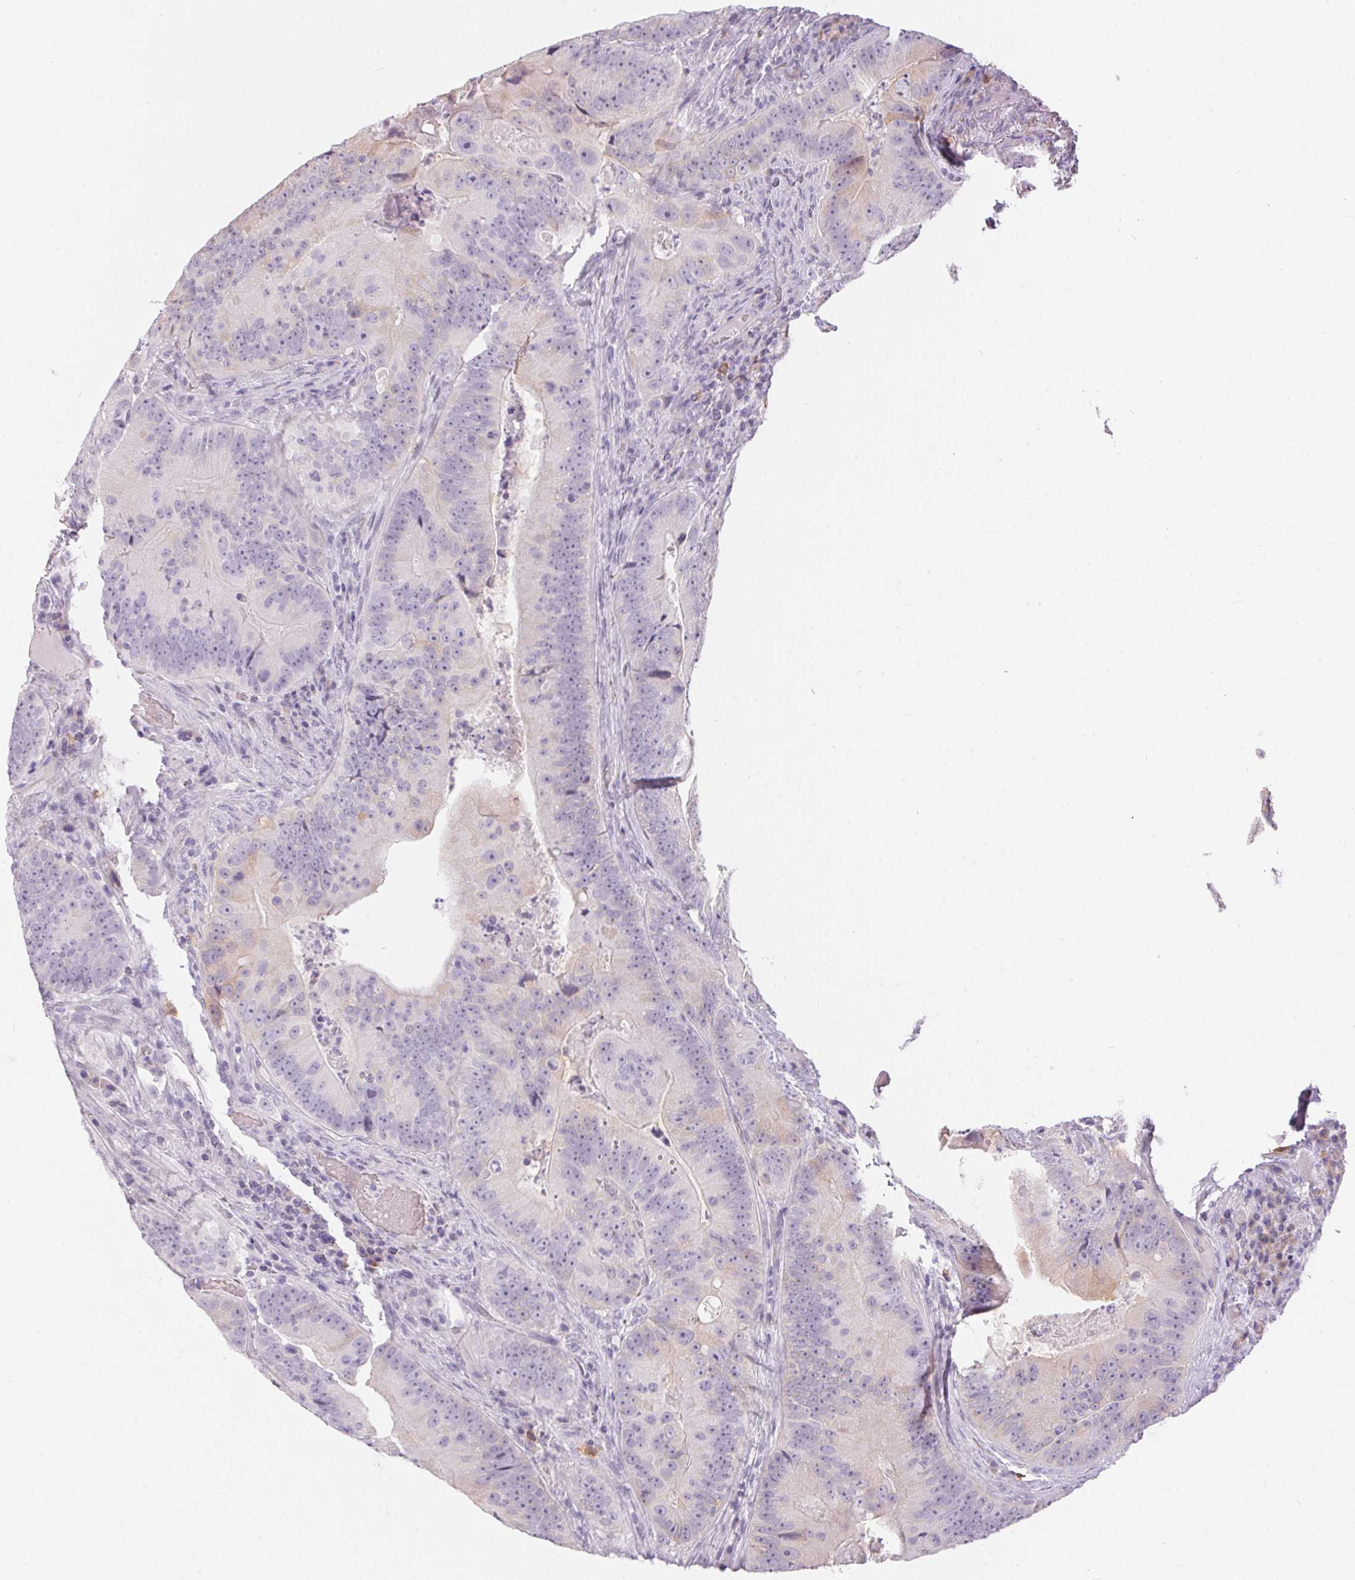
{"staining": {"intensity": "weak", "quantity": "<25%", "location": "cytoplasmic/membranous"}, "tissue": "colorectal cancer", "cell_type": "Tumor cells", "image_type": "cancer", "snomed": [{"axis": "morphology", "description": "Adenocarcinoma, NOS"}, {"axis": "topography", "description": "Colon"}], "caption": "DAB immunohistochemical staining of adenocarcinoma (colorectal) demonstrates no significant staining in tumor cells.", "gene": "CADPS", "patient": {"sex": "female", "age": 86}}